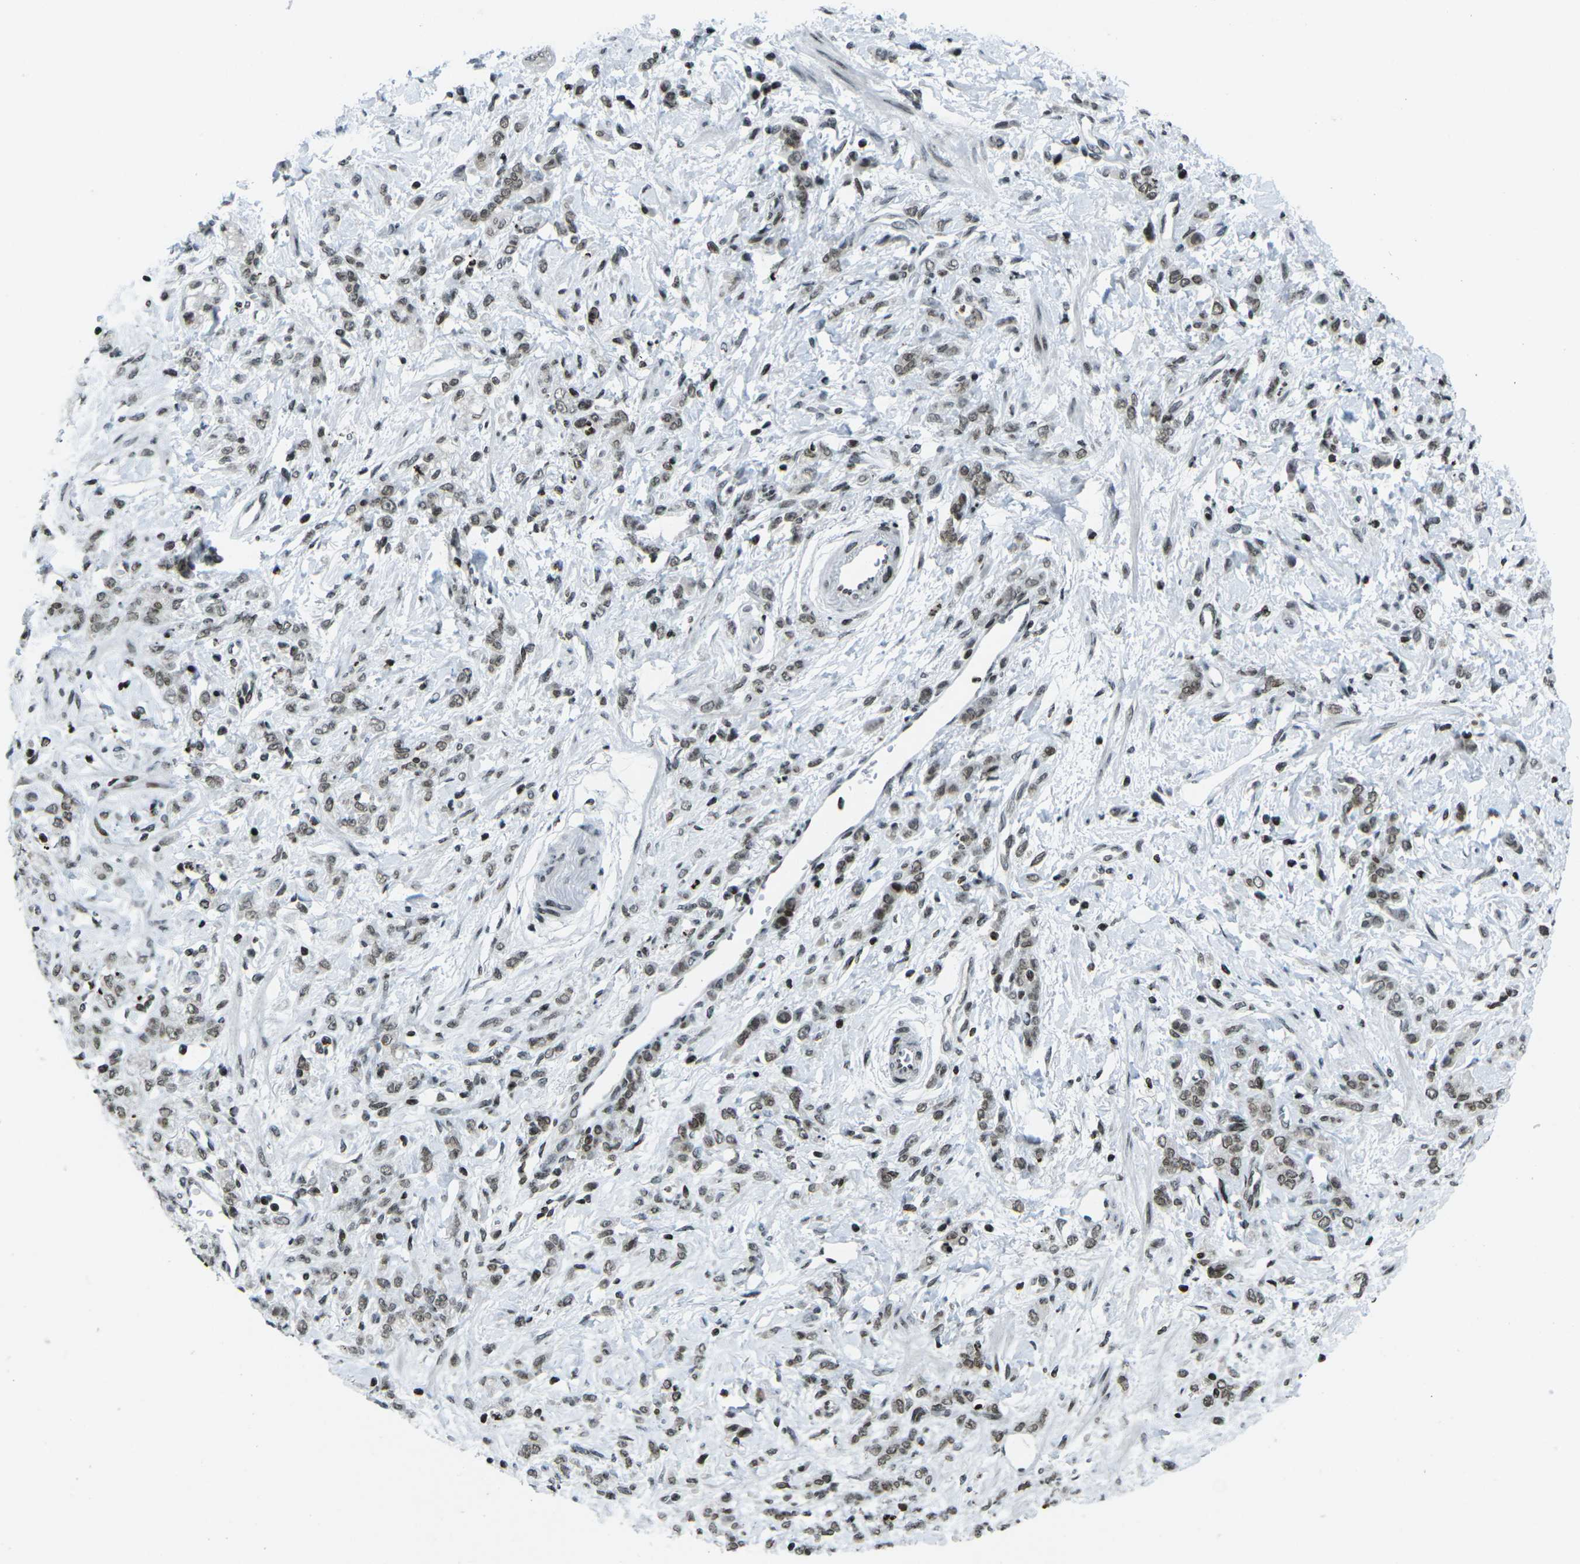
{"staining": {"intensity": "moderate", "quantity": "25%-75%", "location": "nuclear"}, "tissue": "stomach cancer", "cell_type": "Tumor cells", "image_type": "cancer", "snomed": [{"axis": "morphology", "description": "Normal tissue, NOS"}, {"axis": "morphology", "description": "Adenocarcinoma, NOS"}, {"axis": "topography", "description": "Stomach"}], "caption": "Moderate nuclear staining is identified in approximately 25%-75% of tumor cells in stomach adenocarcinoma. (Brightfield microscopy of DAB IHC at high magnification).", "gene": "EME1", "patient": {"sex": "male", "age": 82}}